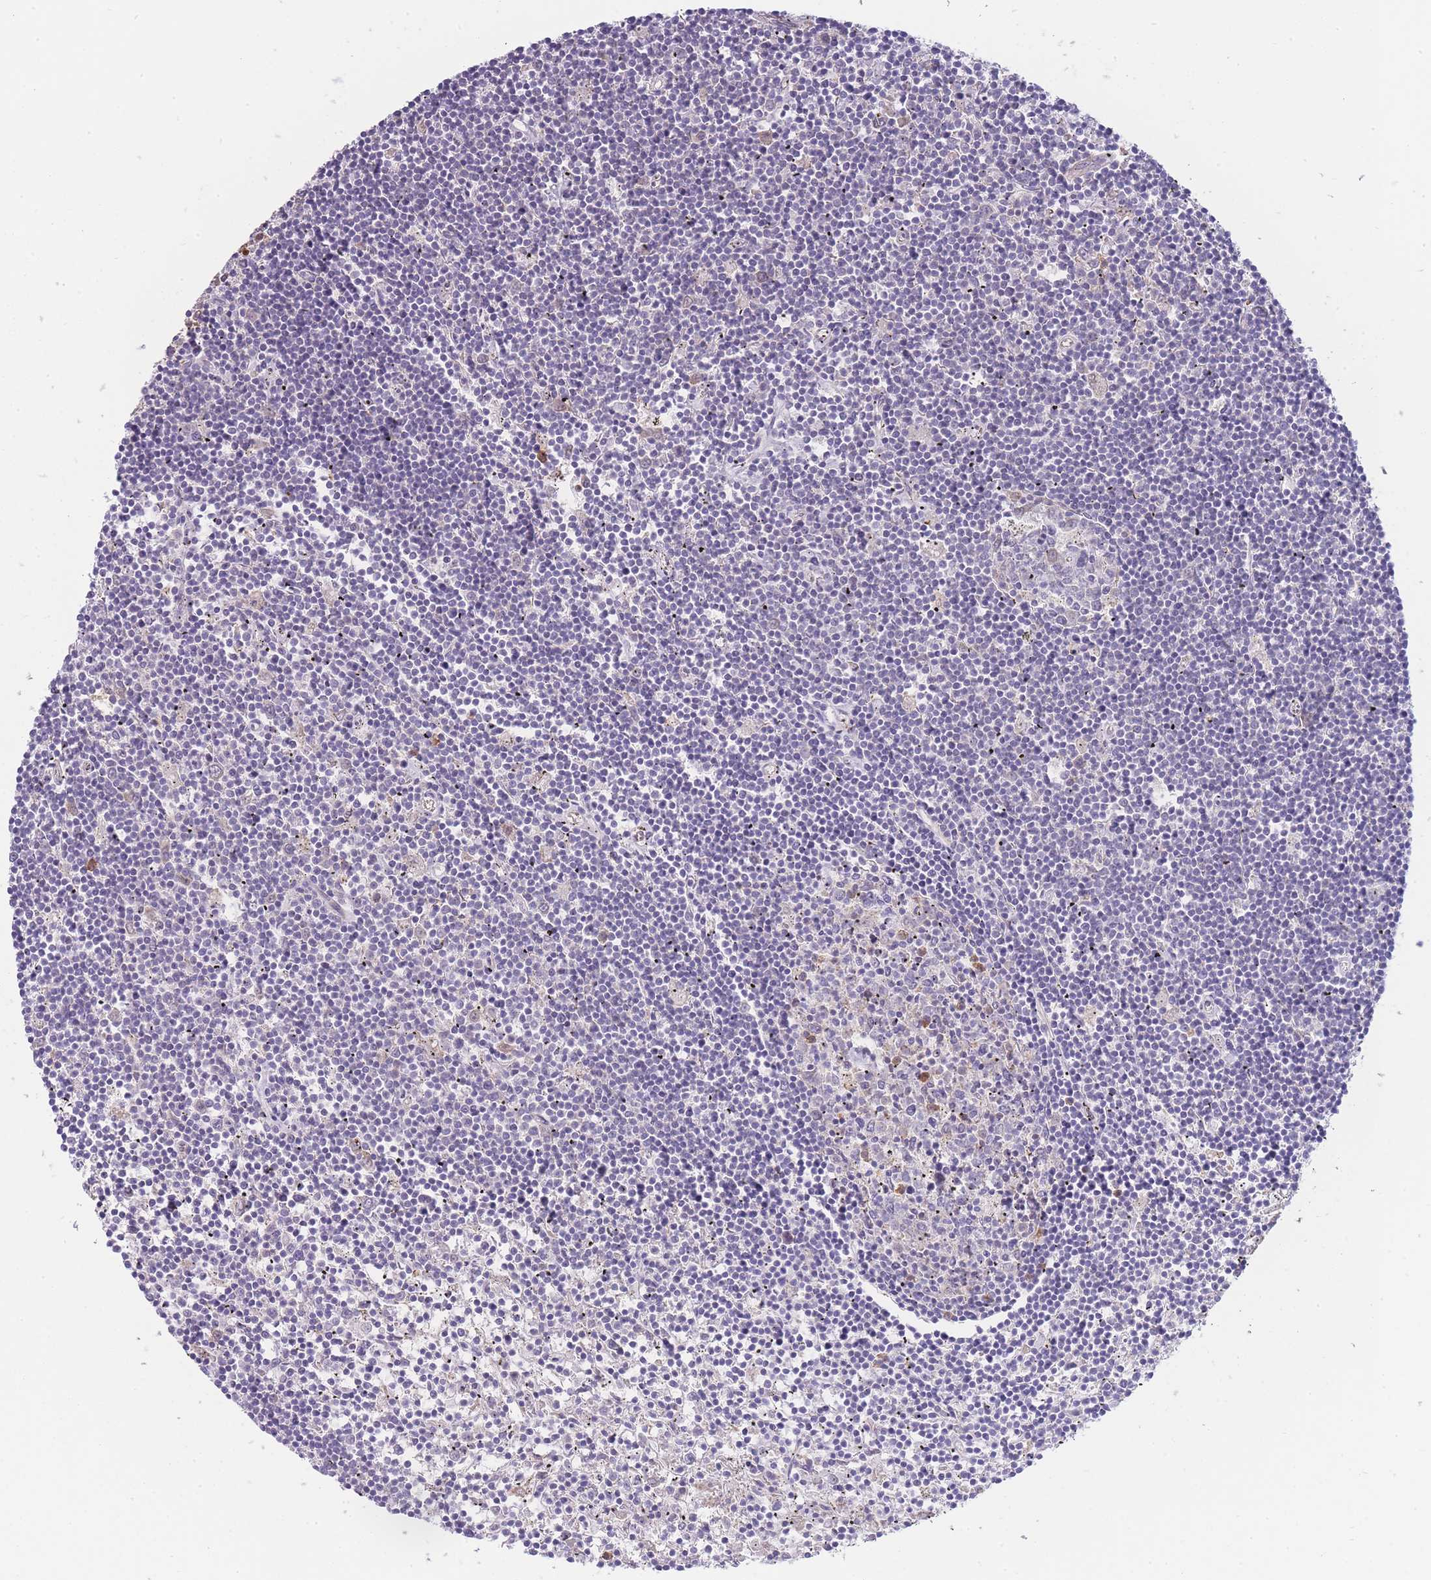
{"staining": {"intensity": "negative", "quantity": "none", "location": "none"}, "tissue": "lymphoma", "cell_type": "Tumor cells", "image_type": "cancer", "snomed": [{"axis": "morphology", "description": "Malignant lymphoma, non-Hodgkin's type, Low grade"}, {"axis": "topography", "description": "Spleen"}], "caption": "An IHC image of malignant lymphoma, non-Hodgkin's type (low-grade) is shown. There is no staining in tumor cells of malignant lymphoma, non-Hodgkin's type (low-grade). The staining was performed using DAB (3,3'-diaminobenzidine) to visualize the protein expression in brown, while the nuclei were stained in blue with hematoxylin (Magnification: 20x).", "gene": "BEX1", "patient": {"sex": "male", "age": 76}}